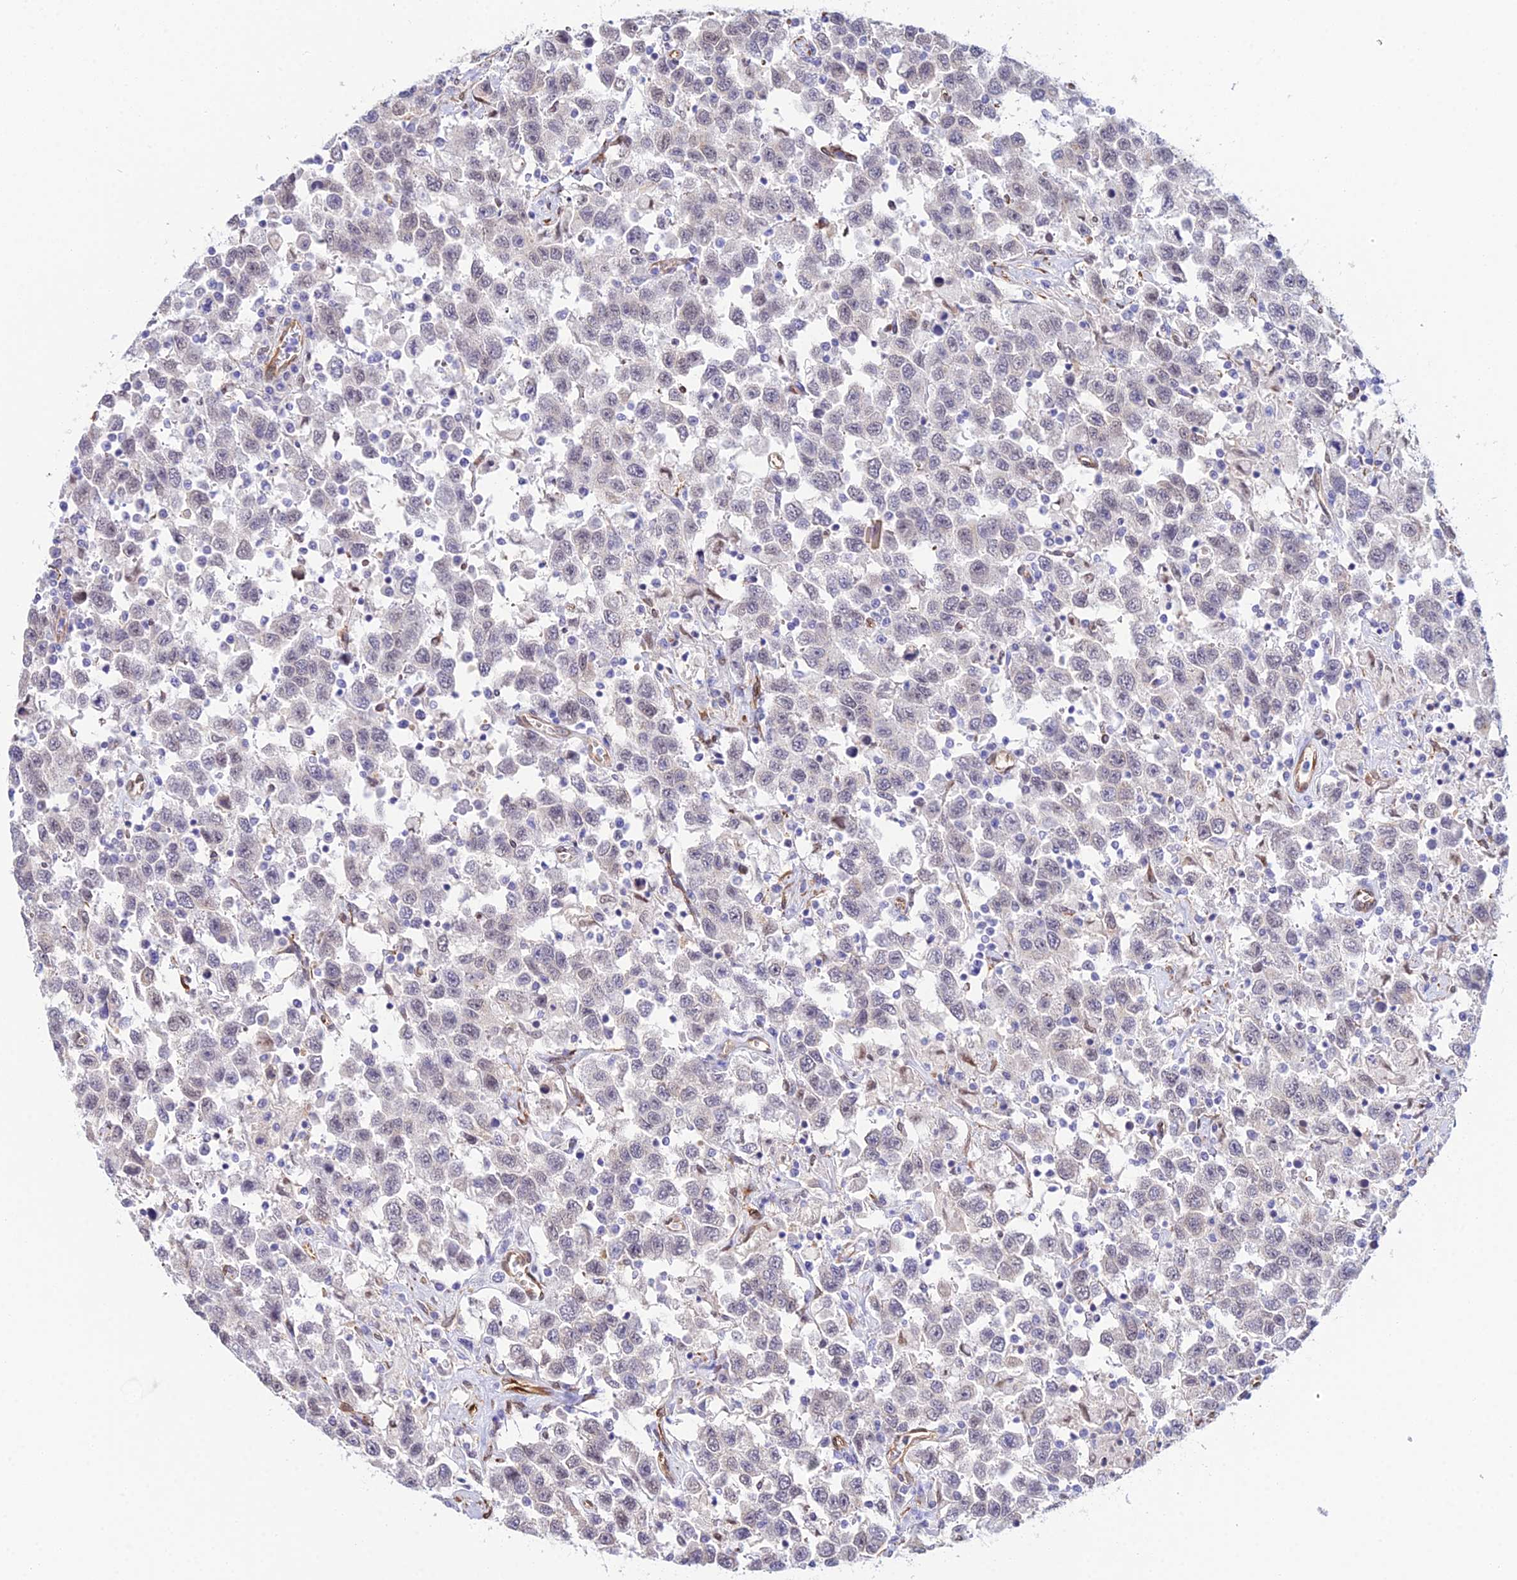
{"staining": {"intensity": "negative", "quantity": "none", "location": "none"}, "tissue": "testis cancer", "cell_type": "Tumor cells", "image_type": "cancer", "snomed": [{"axis": "morphology", "description": "Seminoma, NOS"}, {"axis": "topography", "description": "Testis"}], "caption": "There is no significant staining in tumor cells of testis cancer.", "gene": "MXRA7", "patient": {"sex": "male", "age": 41}}